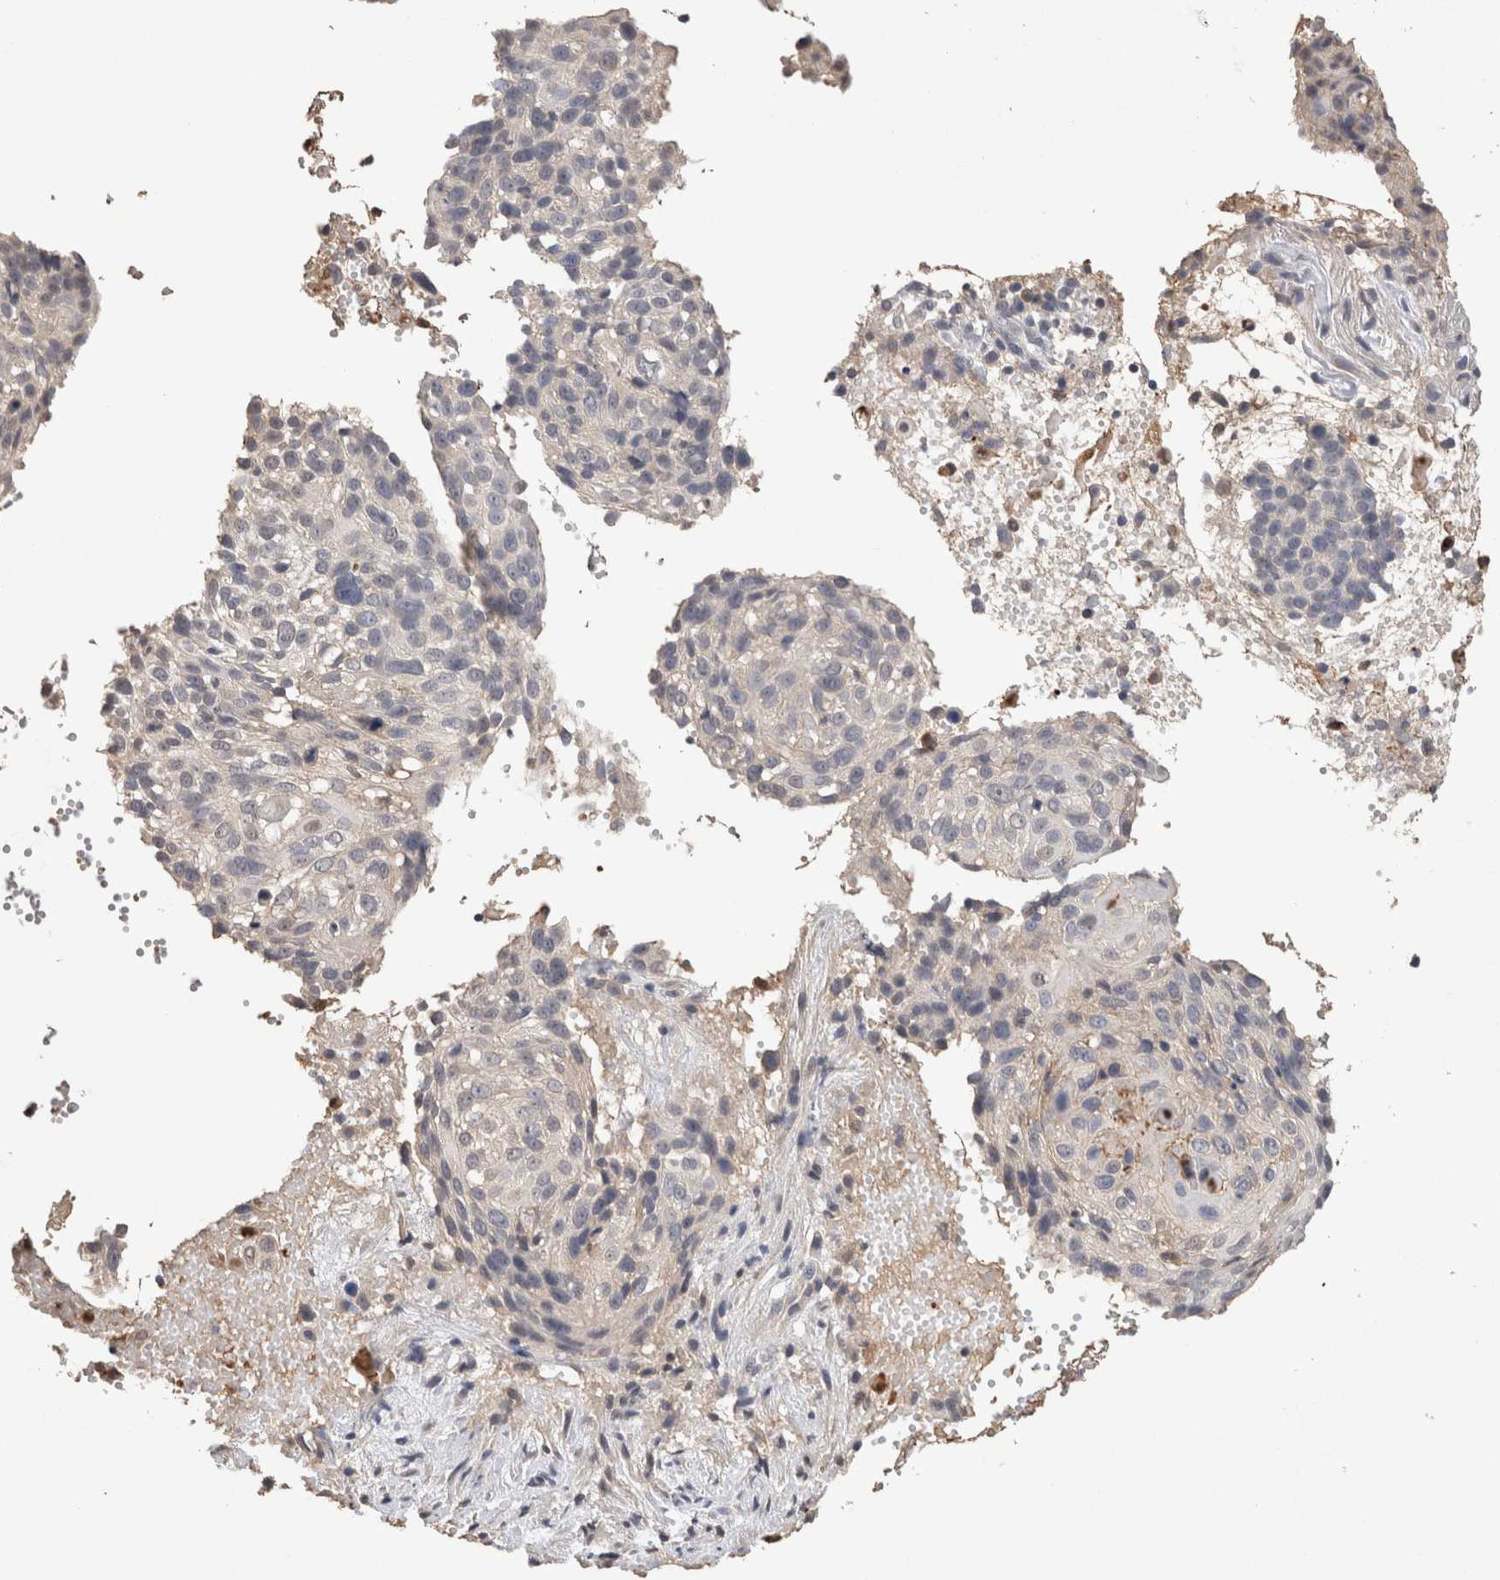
{"staining": {"intensity": "negative", "quantity": "none", "location": "none"}, "tissue": "cervical cancer", "cell_type": "Tumor cells", "image_type": "cancer", "snomed": [{"axis": "morphology", "description": "Squamous cell carcinoma, NOS"}, {"axis": "topography", "description": "Cervix"}], "caption": "Immunohistochemistry (IHC) image of cervical cancer (squamous cell carcinoma) stained for a protein (brown), which reveals no staining in tumor cells.", "gene": "FABP7", "patient": {"sex": "female", "age": 74}}